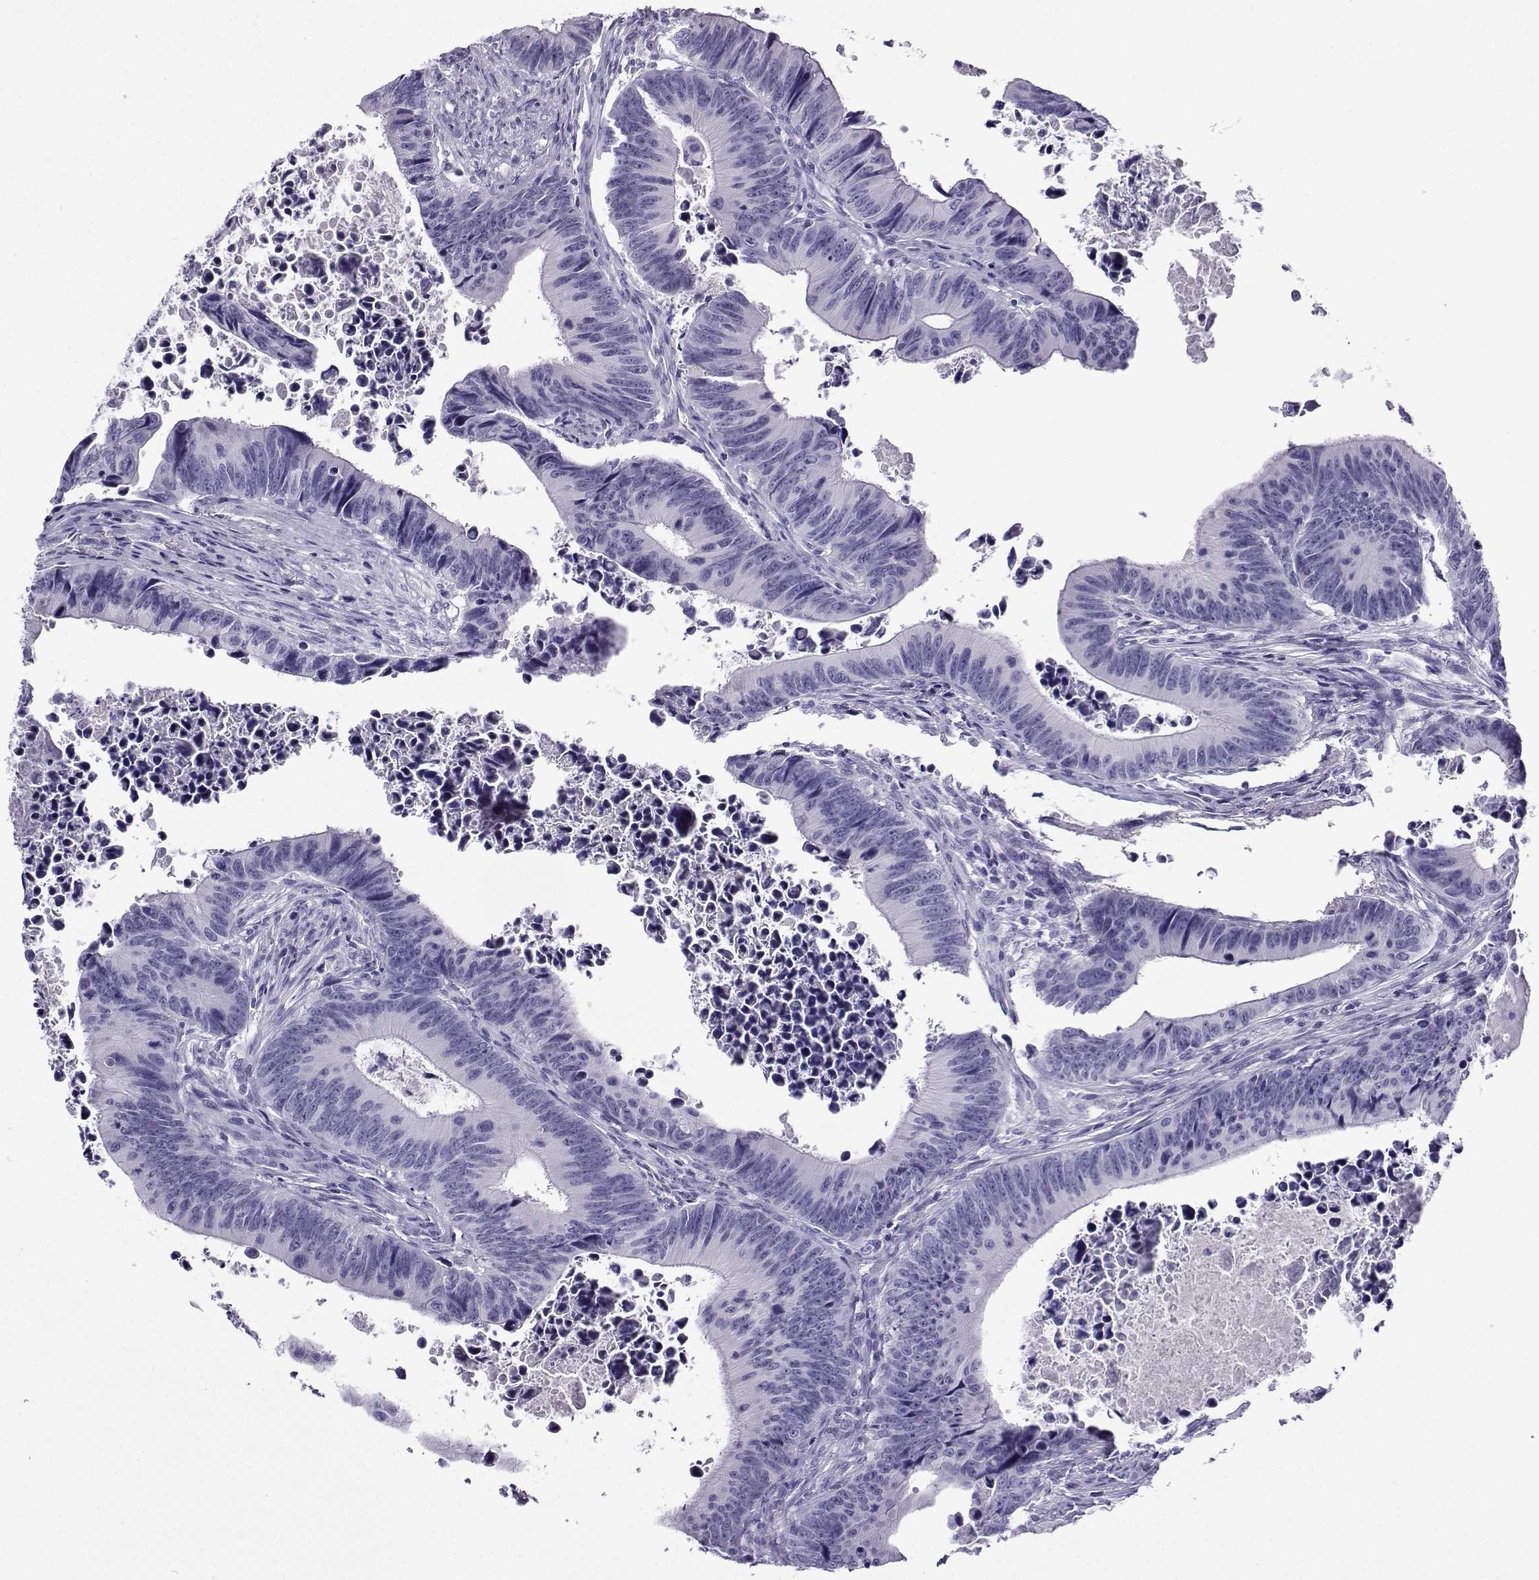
{"staining": {"intensity": "negative", "quantity": "none", "location": "none"}, "tissue": "colorectal cancer", "cell_type": "Tumor cells", "image_type": "cancer", "snomed": [{"axis": "morphology", "description": "Adenocarcinoma, NOS"}, {"axis": "topography", "description": "Colon"}], "caption": "Tumor cells are negative for brown protein staining in colorectal cancer (adenocarcinoma).", "gene": "CRYBB1", "patient": {"sex": "female", "age": 87}}